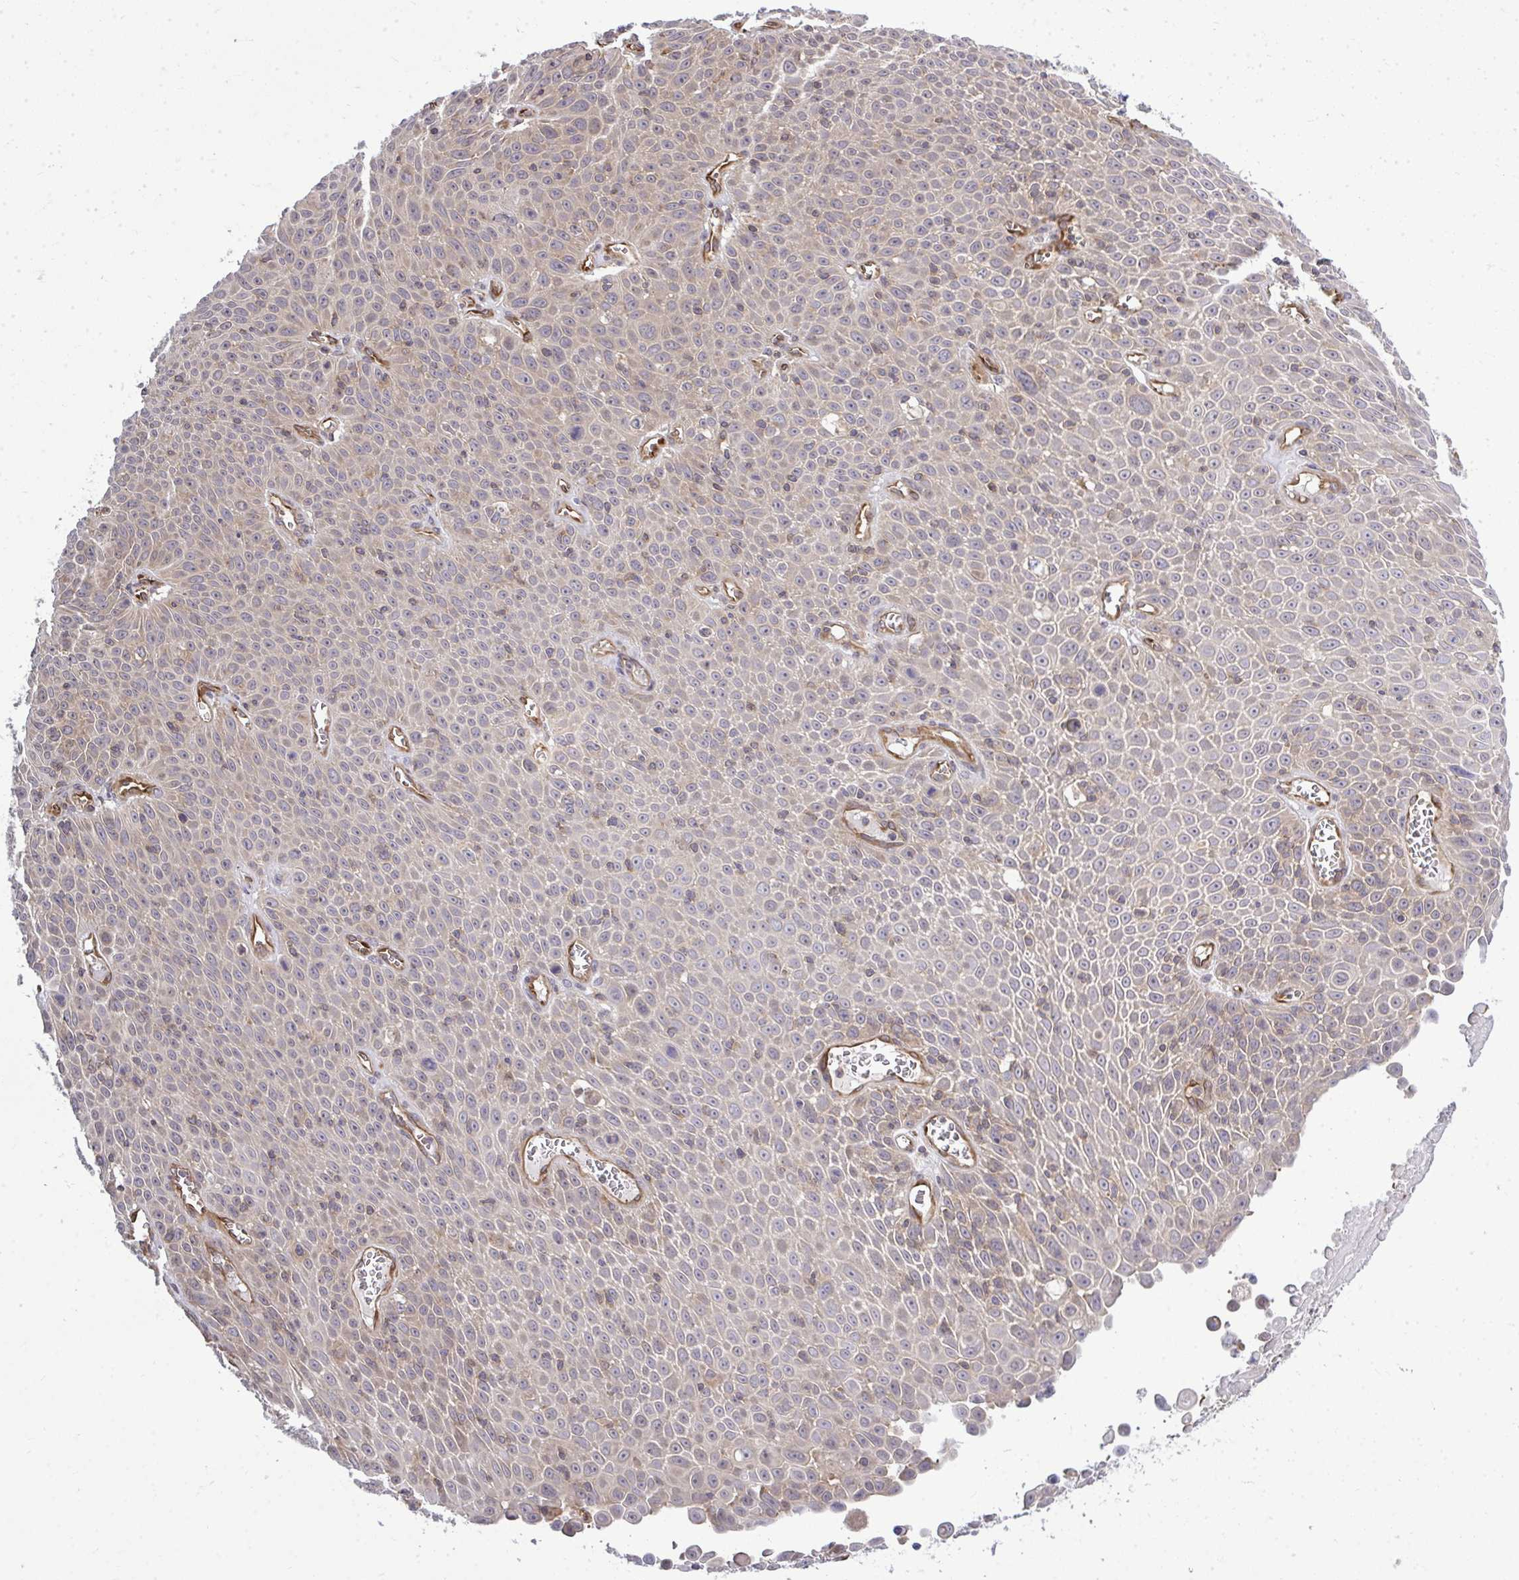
{"staining": {"intensity": "weak", "quantity": ">75%", "location": "cytoplasmic/membranous"}, "tissue": "lung cancer", "cell_type": "Tumor cells", "image_type": "cancer", "snomed": [{"axis": "morphology", "description": "Squamous cell carcinoma, NOS"}, {"axis": "morphology", "description": "Squamous cell carcinoma, metastatic, NOS"}, {"axis": "topography", "description": "Lymph node"}, {"axis": "topography", "description": "Lung"}], "caption": "Weak cytoplasmic/membranous protein positivity is seen in about >75% of tumor cells in lung cancer.", "gene": "FUT10", "patient": {"sex": "female", "age": 62}}